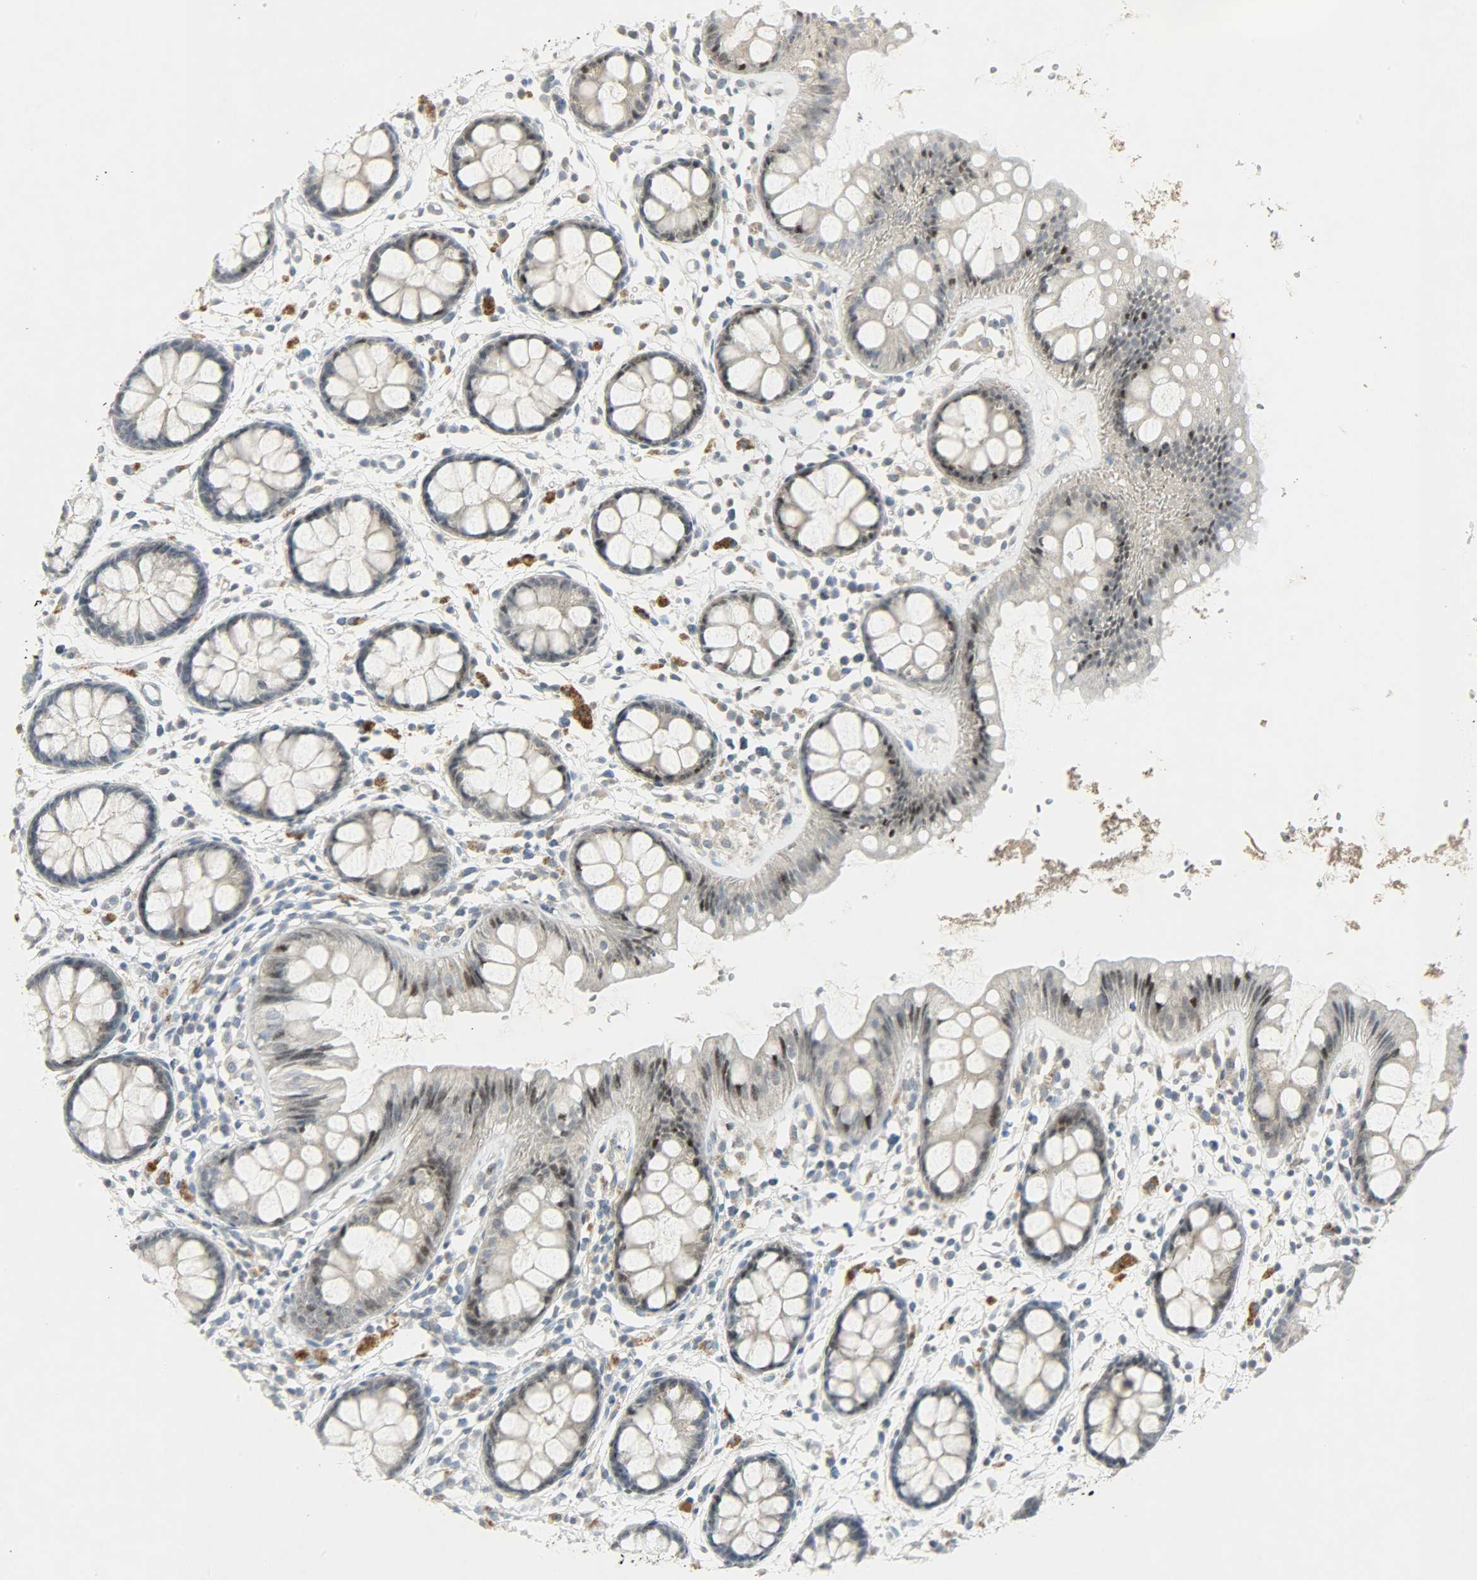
{"staining": {"intensity": "moderate", "quantity": "25%-75%", "location": "cytoplasmic/membranous,nuclear"}, "tissue": "rectum", "cell_type": "Glandular cells", "image_type": "normal", "snomed": [{"axis": "morphology", "description": "Normal tissue, NOS"}, {"axis": "topography", "description": "Rectum"}], "caption": "The image shows staining of unremarkable rectum, revealing moderate cytoplasmic/membranous,nuclear protein positivity (brown color) within glandular cells.", "gene": "CAMK4", "patient": {"sex": "female", "age": 66}}